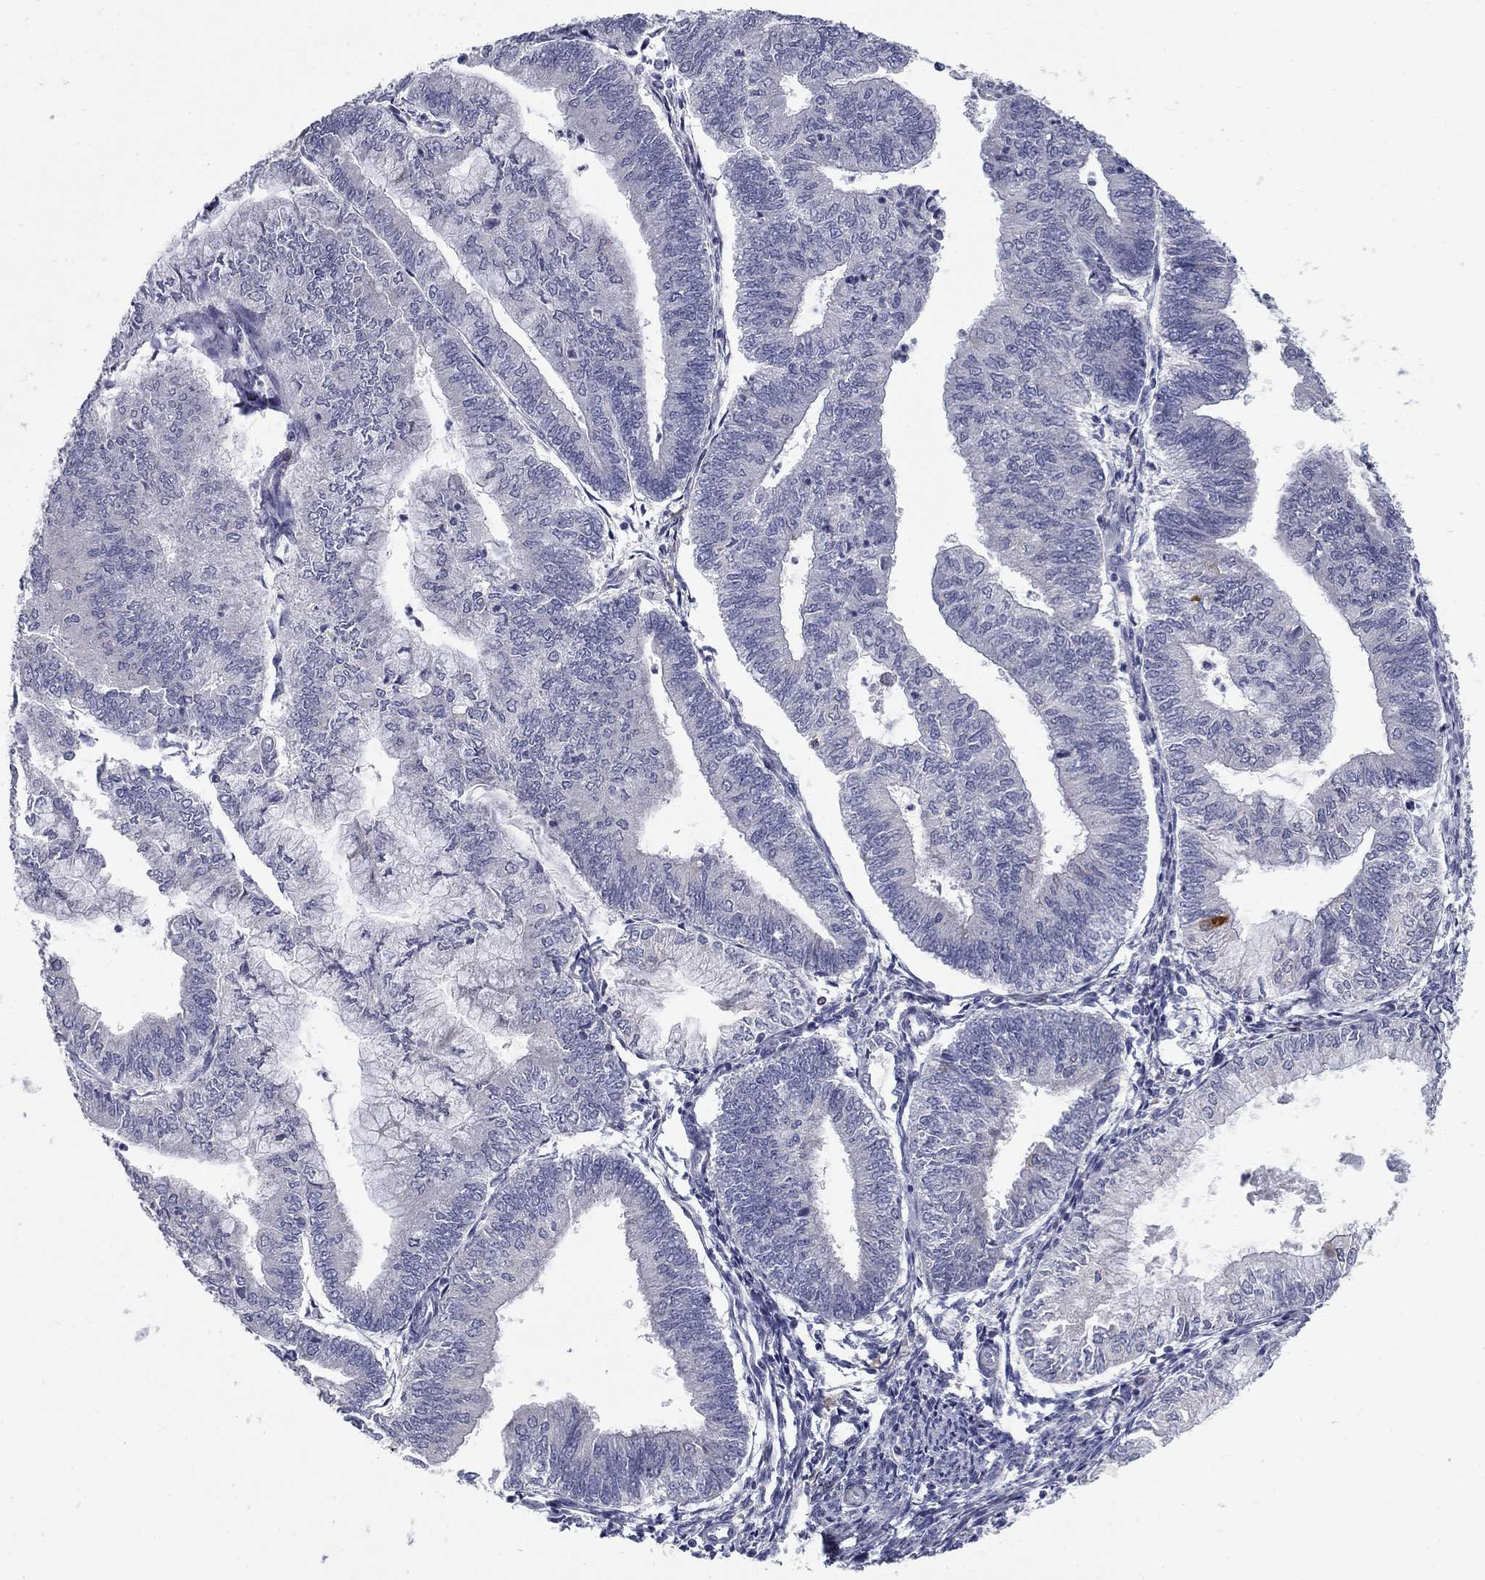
{"staining": {"intensity": "negative", "quantity": "none", "location": "none"}, "tissue": "endometrial cancer", "cell_type": "Tumor cells", "image_type": "cancer", "snomed": [{"axis": "morphology", "description": "Adenocarcinoma, NOS"}, {"axis": "topography", "description": "Endometrium"}], "caption": "Tumor cells are negative for brown protein staining in adenocarcinoma (endometrial).", "gene": "NTRK2", "patient": {"sex": "female", "age": 59}}